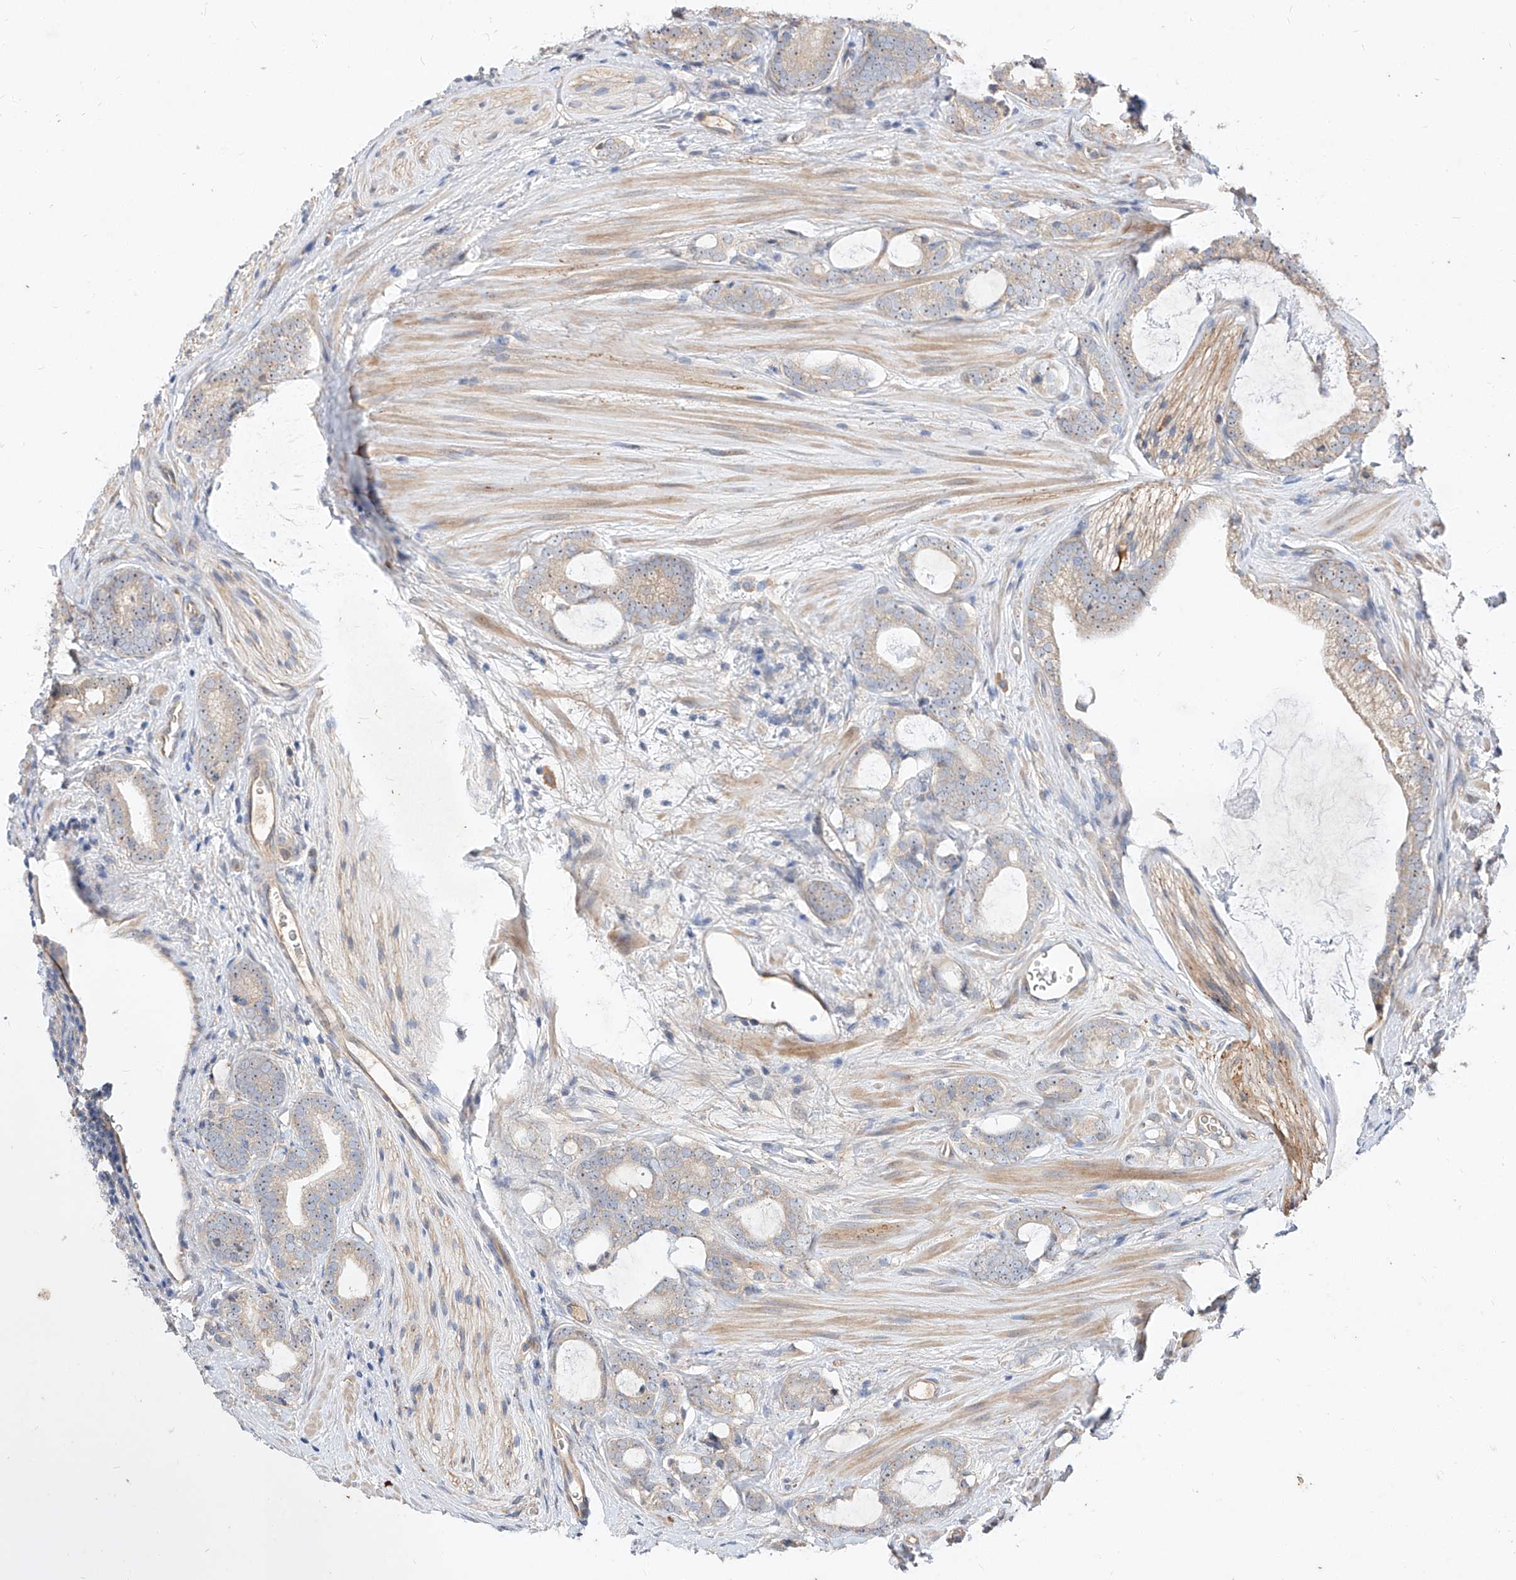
{"staining": {"intensity": "weak", "quantity": "<25%", "location": "cytoplasmic/membranous"}, "tissue": "prostate cancer", "cell_type": "Tumor cells", "image_type": "cancer", "snomed": [{"axis": "morphology", "description": "Adenocarcinoma, High grade"}, {"axis": "topography", "description": "Prostate"}], "caption": "The photomicrograph demonstrates no significant staining in tumor cells of adenocarcinoma (high-grade) (prostate). (DAB IHC, high magnification).", "gene": "DIRAS3", "patient": {"sex": "male", "age": 63}}